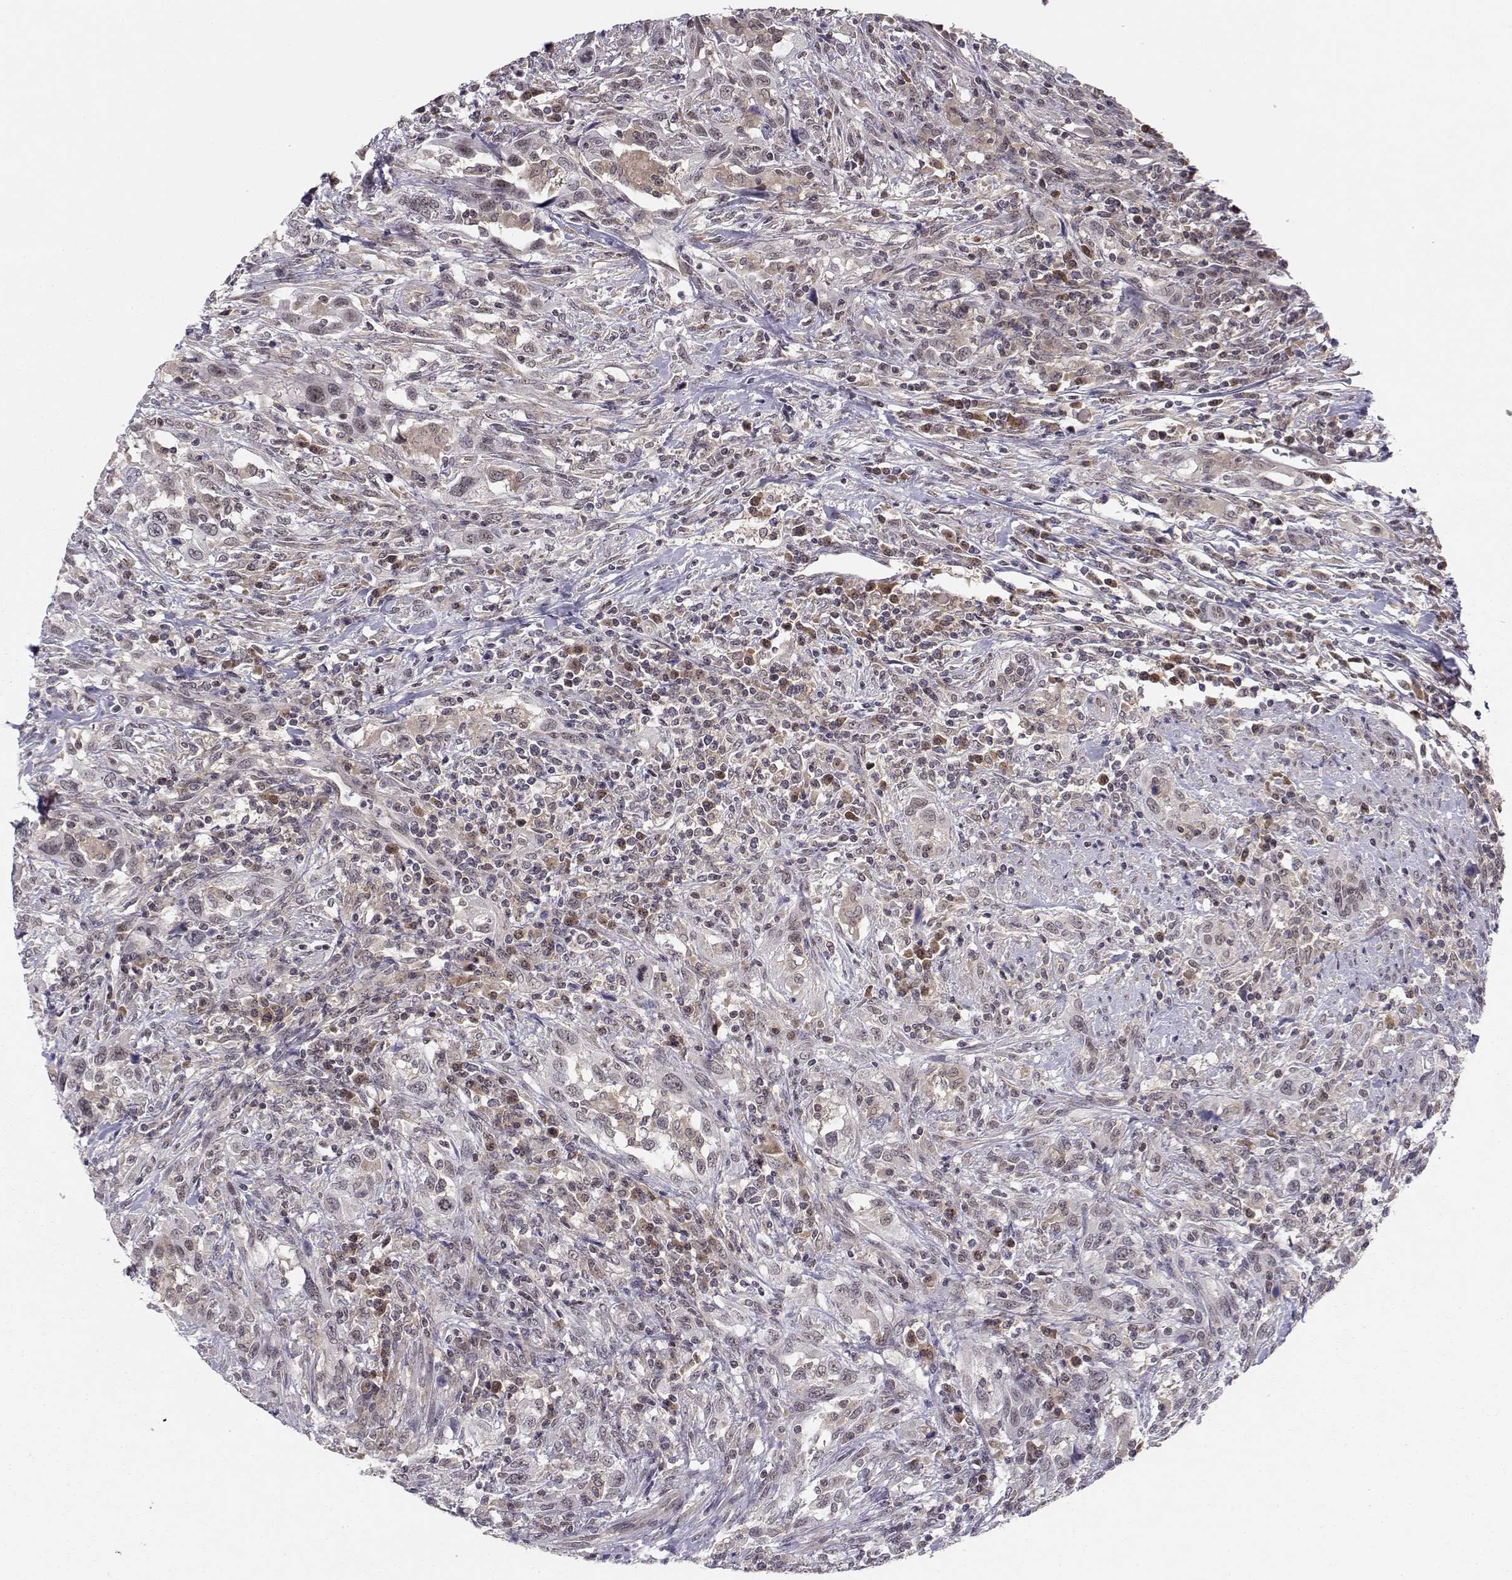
{"staining": {"intensity": "weak", "quantity": "25%-75%", "location": "cytoplasmic/membranous"}, "tissue": "urothelial cancer", "cell_type": "Tumor cells", "image_type": "cancer", "snomed": [{"axis": "morphology", "description": "Urothelial carcinoma, NOS"}, {"axis": "morphology", "description": "Urothelial carcinoma, High grade"}, {"axis": "topography", "description": "Urinary bladder"}], "caption": "A low amount of weak cytoplasmic/membranous expression is seen in about 25%-75% of tumor cells in urothelial carcinoma (high-grade) tissue.", "gene": "KIF13B", "patient": {"sex": "female", "age": 64}}